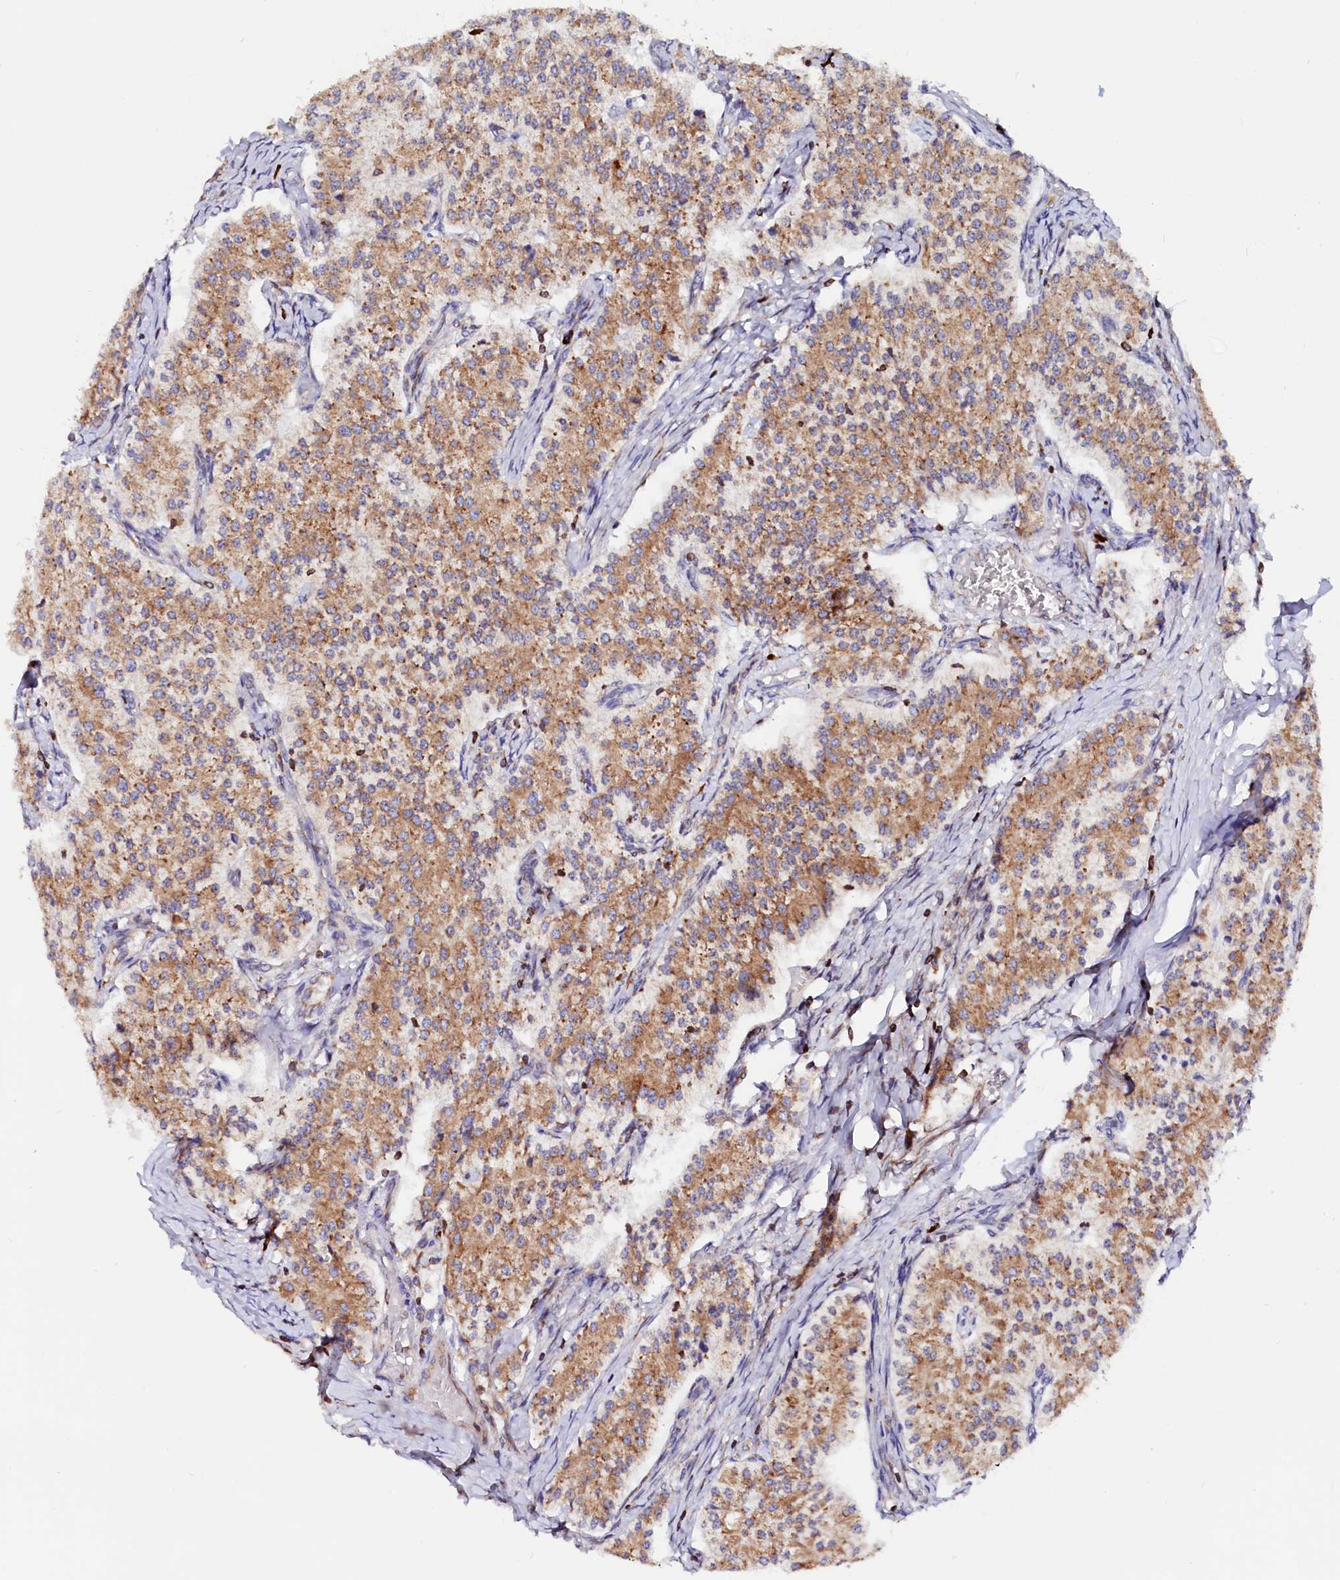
{"staining": {"intensity": "moderate", "quantity": ">75%", "location": "cytoplasmic/membranous"}, "tissue": "carcinoid", "cell_type": "Tumor cells", "image_type": "cancer", "snomed": [{"axis": "morphology", "description": "Carcinoid, malignant, NOS"}, {"axis": "topography", "description": "Colon"}], "caption": "Malignant carcinoid stained with a brown dye exhibits moderate cytoplasmic/membranous positive staining in approximately >75% of tumor cells.", "gene": "DERL1", "patient": {"sex": "female", "age": 52}}